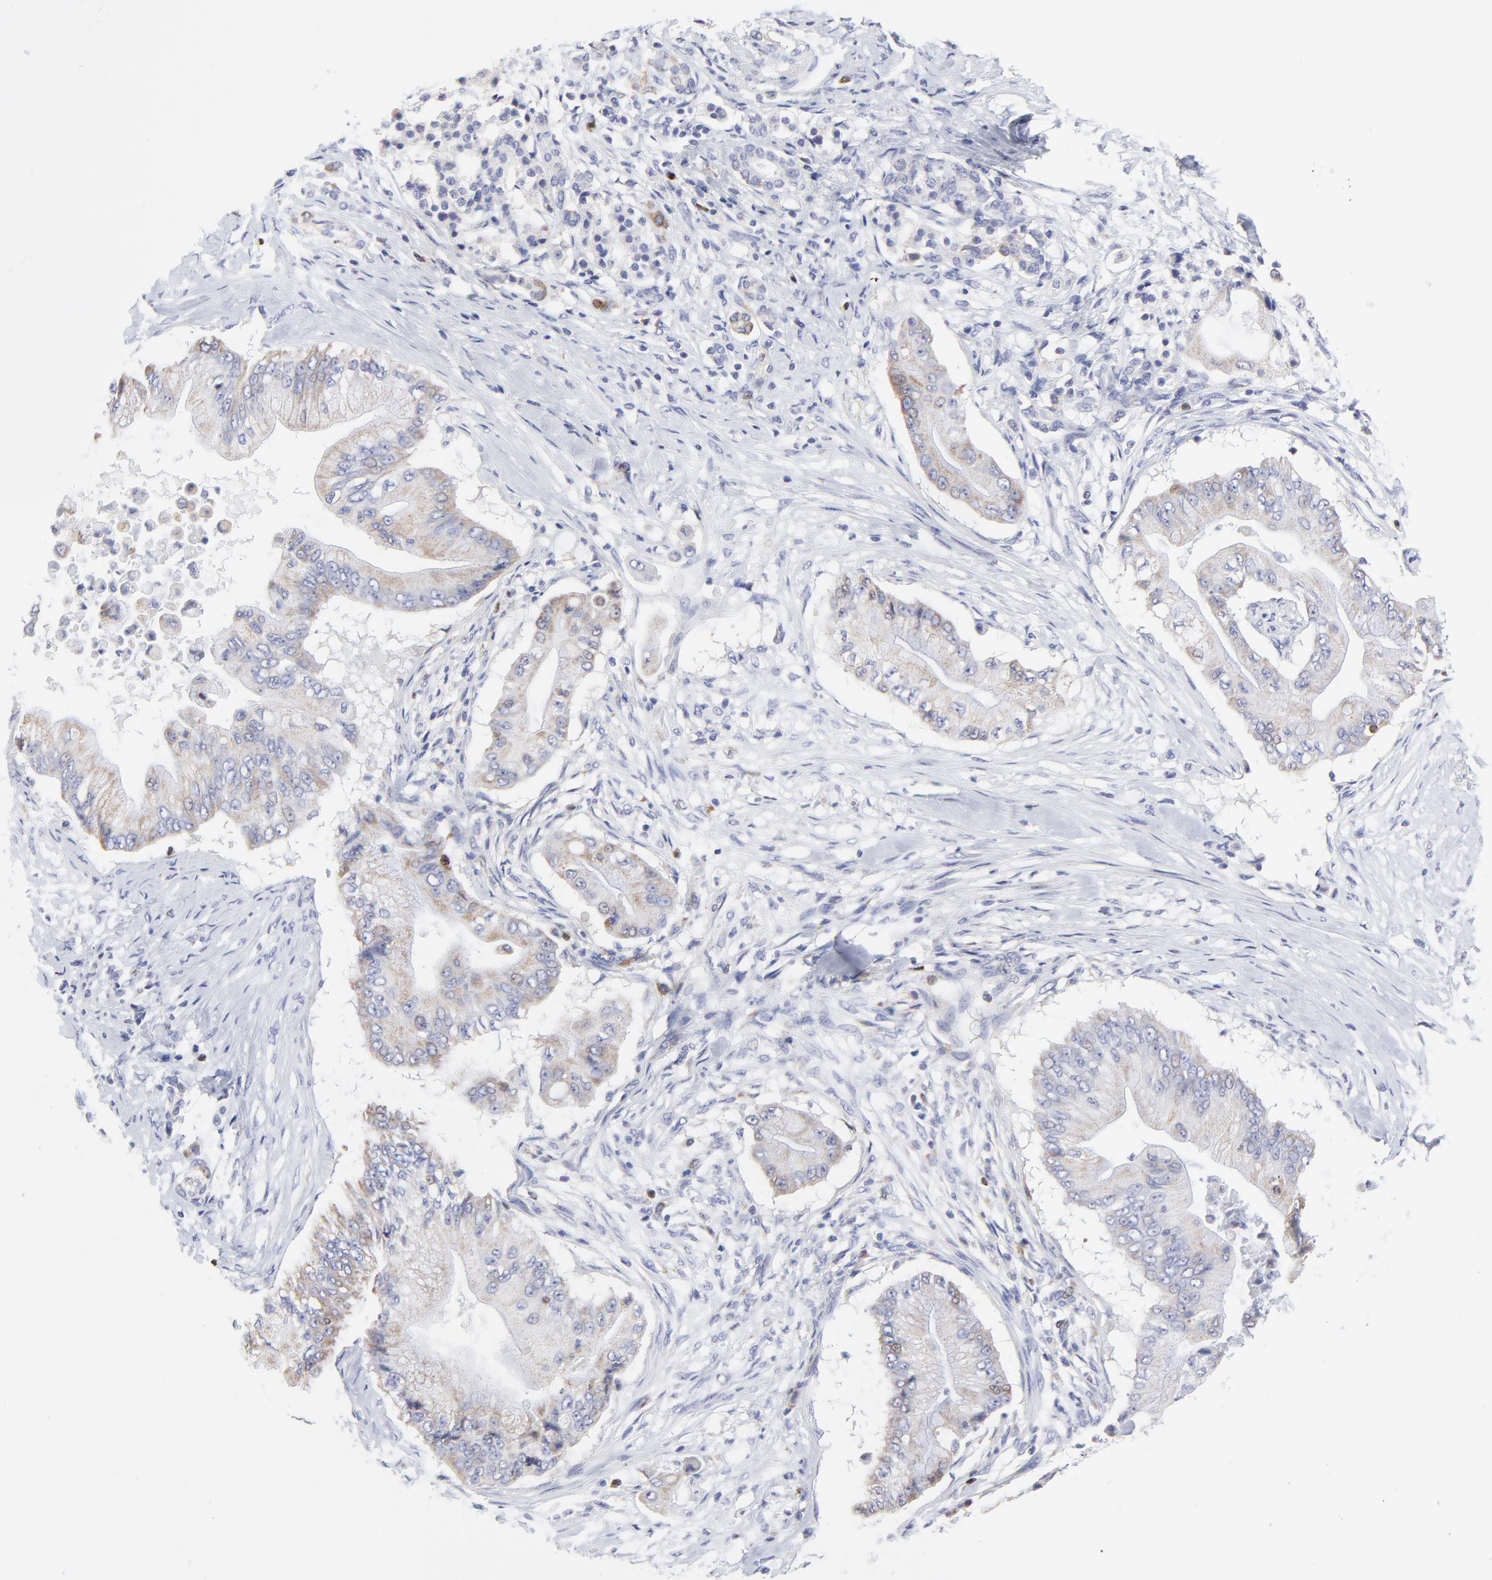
{"staining": {"intensity": "weak", "quantity": ">75%", "location": "cytoplasmic/membranous"}, "tissue": "pancreatic cancer", "cell_type": "Tumor cells", "image_type": "cancer", "snomed": [{"axis": "morphology", "description": "Adenocarcinoma, NOS"}, {"axis": "topography", "description": "Pancreas"}], "caption": "Human pancreatic adenocarcinoma stained with a protein marker reveals weak staining in tumor cells.", "gene": "NCAPH", "patient": {"sex": "male", "age": 62}}